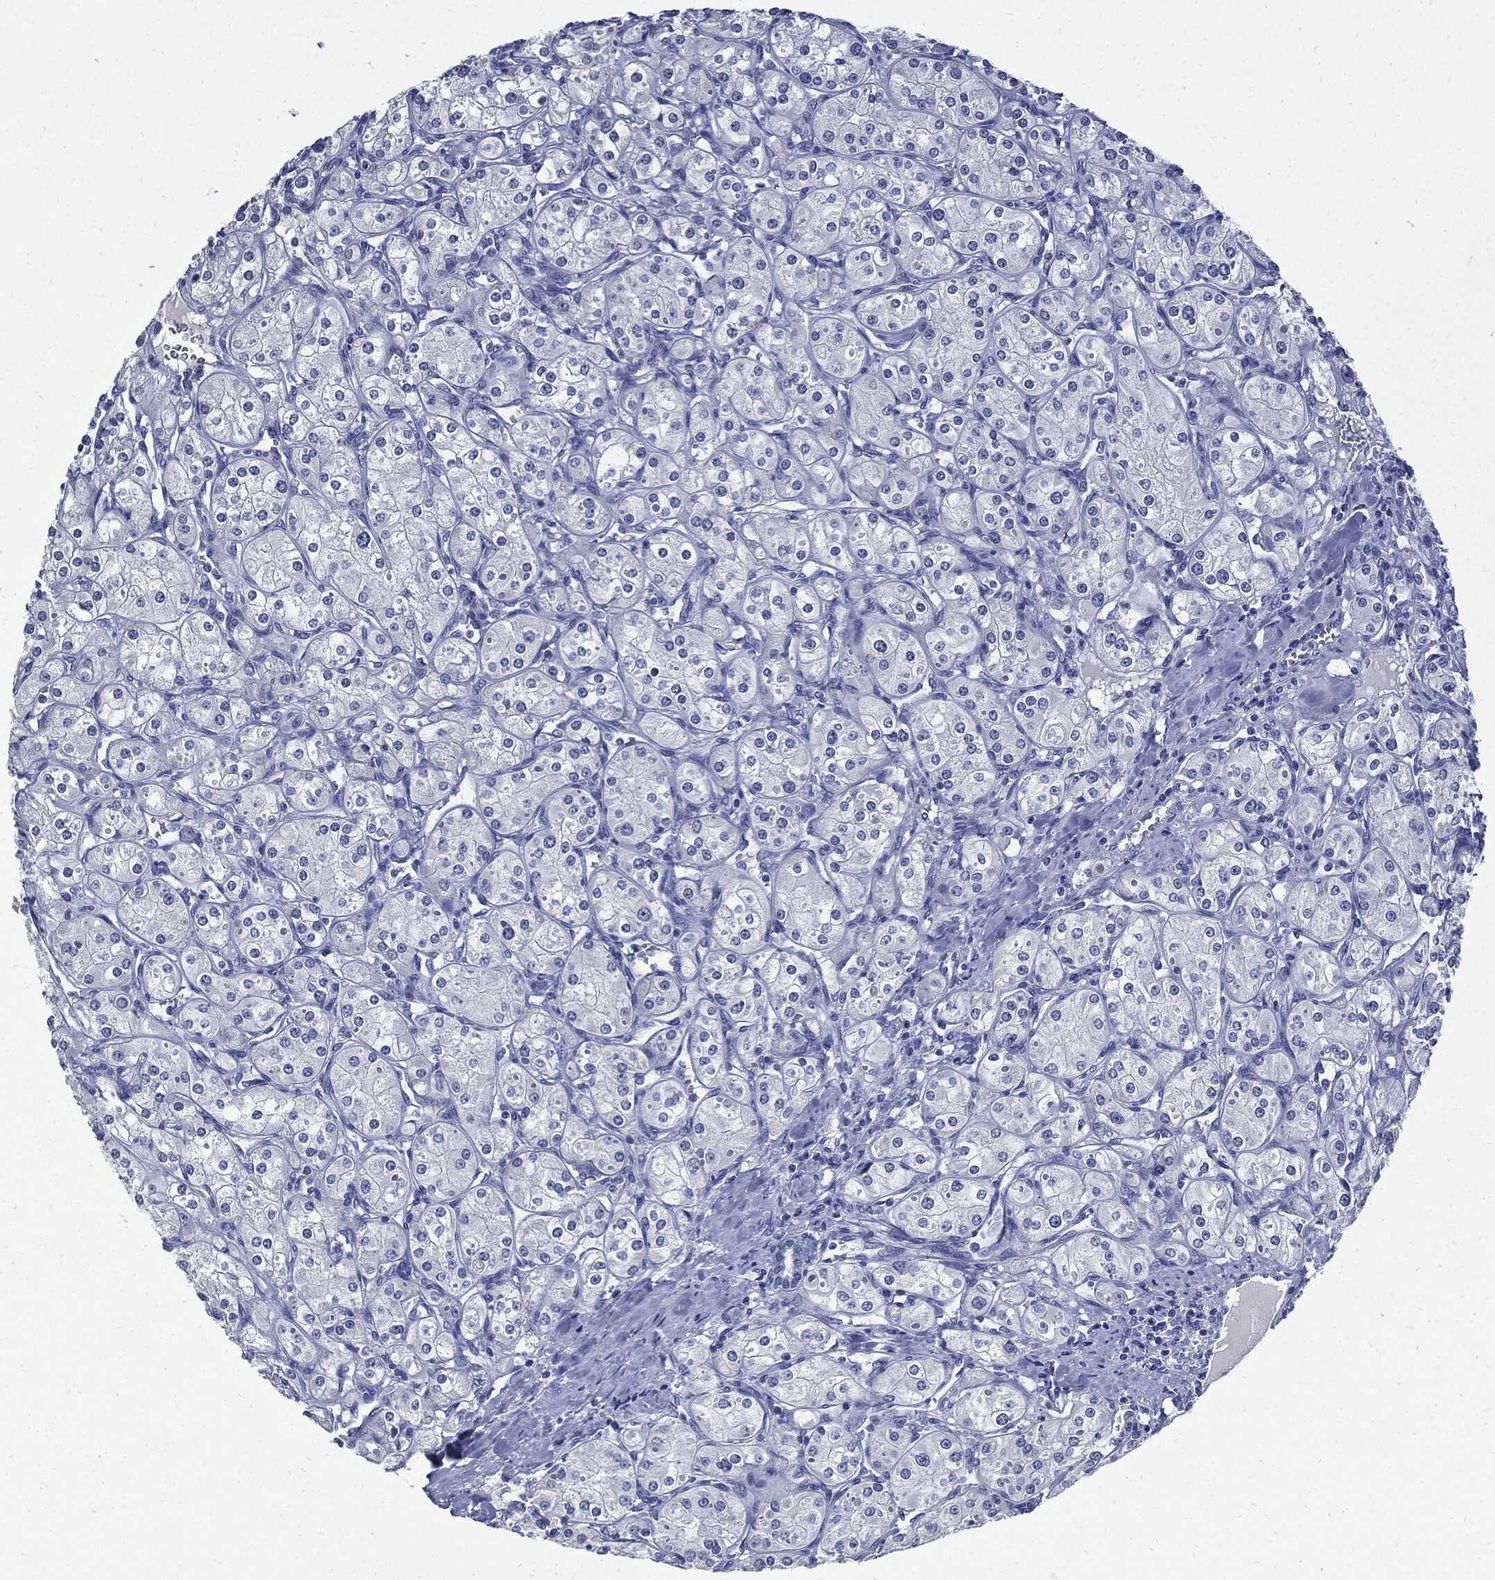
{"staining": {"intensity": "negative", "quantity": "none", "location": "none"}, "tissue": "renal cancer", "cell_type": "Tumor cells", "image_type": "cancer", "snomed": [{"axis": "morphology", "description": "Adenocarcinoma, NOS"}, {"axis": "topography", "description": "Kidney"}], "caption": "Renal cancer (adenocarcinoma) was stained to show a protein in brown. There is no significant positivity in tumor cells.", "gene": "CPE", "patient": {"sex": "male", "age": 77}}